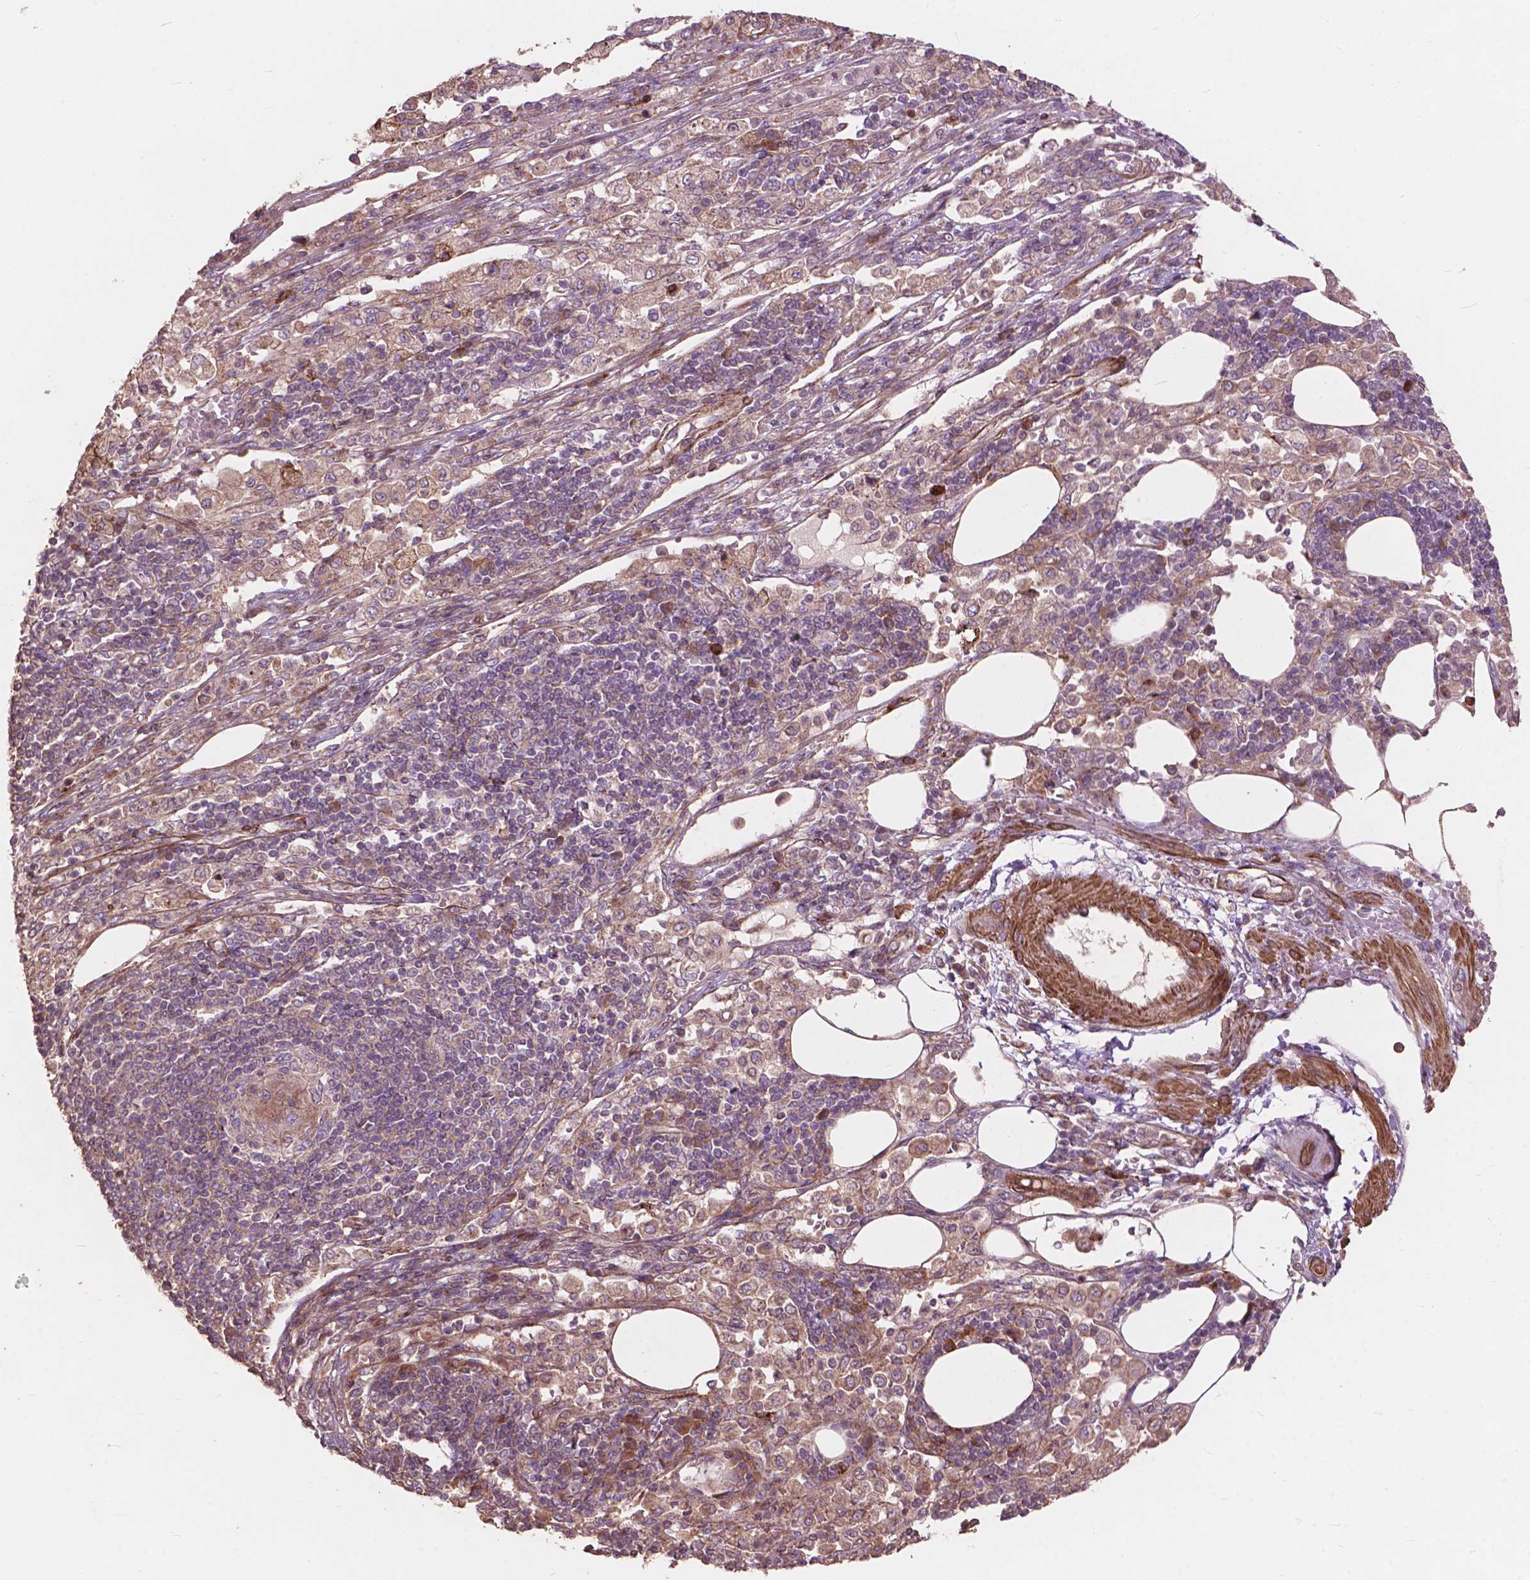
{"staining": {"intensity": "weak", "quantity": ">75%", "location": "cytoplasmic/membranous"}, "tissue": "pancreatic cancer", "cell_type": "Tumor cells", "image_type": "cancer", "snomed": [{"axis": "morphology", "description": "Adenocarcinoma, NOS"}, {"axis": "topography", "description": "Pancreas"}], "caption": "Immunohistochemical staining of pancreatic adenocarcinoma reveals low levels of weak cytoplasmic/membranous staining in about >75% of tumor cells.", "gene": "FNIP1", "patient": {"sex": "female", "age": 61}}